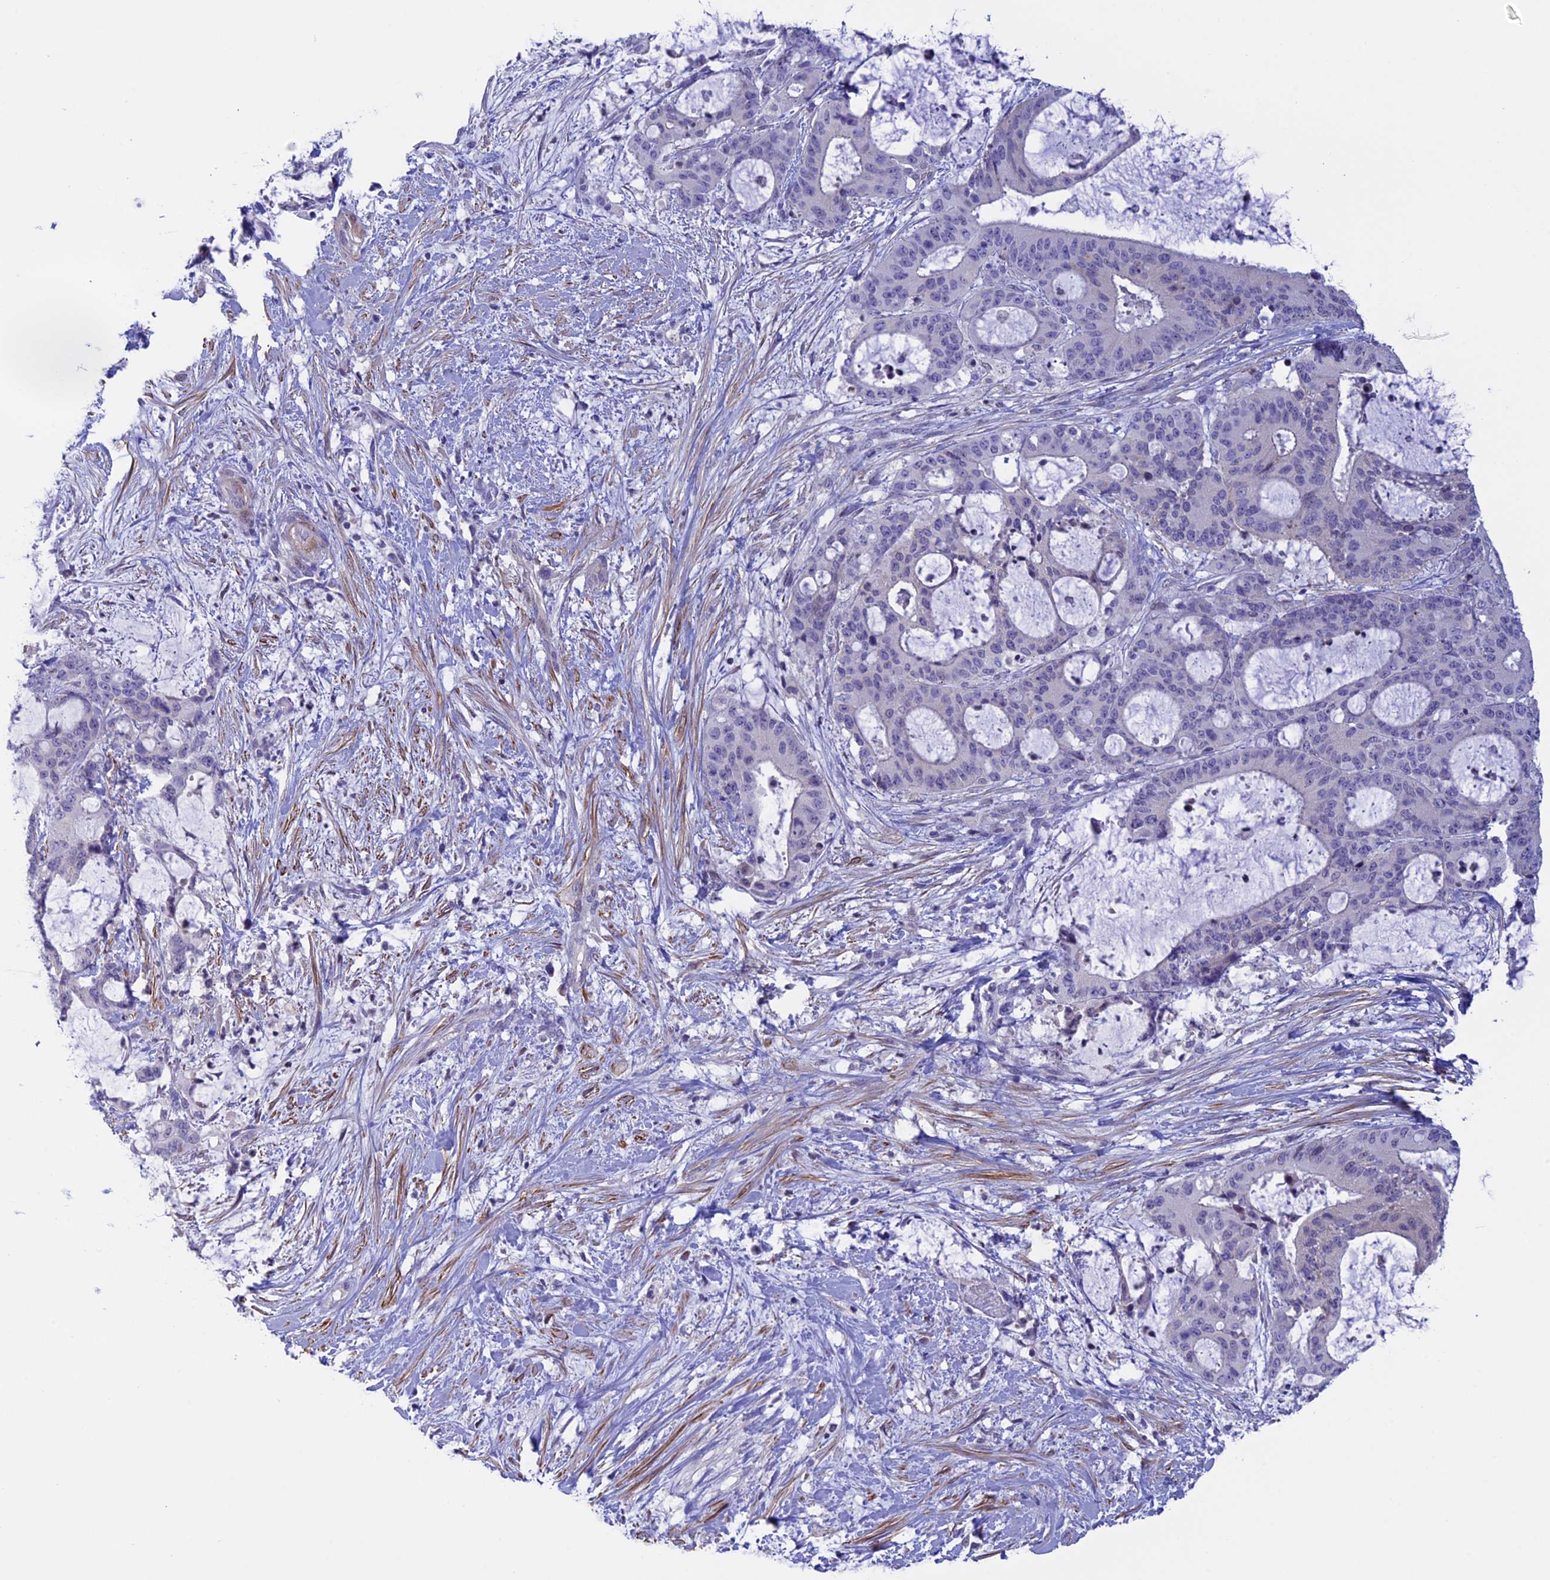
{"staining": {"intensity": "negative", "quantity": "none", "location": "none"}, "tissue": "liver cancer", "cell_type": "Tumor cells", "image_type": "cancer", "snomed": [{"axis": "morphology", "description": "Normal tissue, NOS"}, {"axis": "morphology", "description": "Cholangiocarcinoma"}, {"axis": "topography", "description": "Liver"}, {"axis": "topography", "description": "Peripheral nerve tissue"}], "caption": "IHC photomicrograph of neoplastic tissue: liver cholangiocarcinoma stained with DAB reveals no significant protein staining in tumor cells. (DAB (3,3'-diaminobenzidine) immunohistochemistry (IHC) with hematoxylin counter stain).", "gene": "IGSF6", "patient": {"sex": "female", "age": 73}}